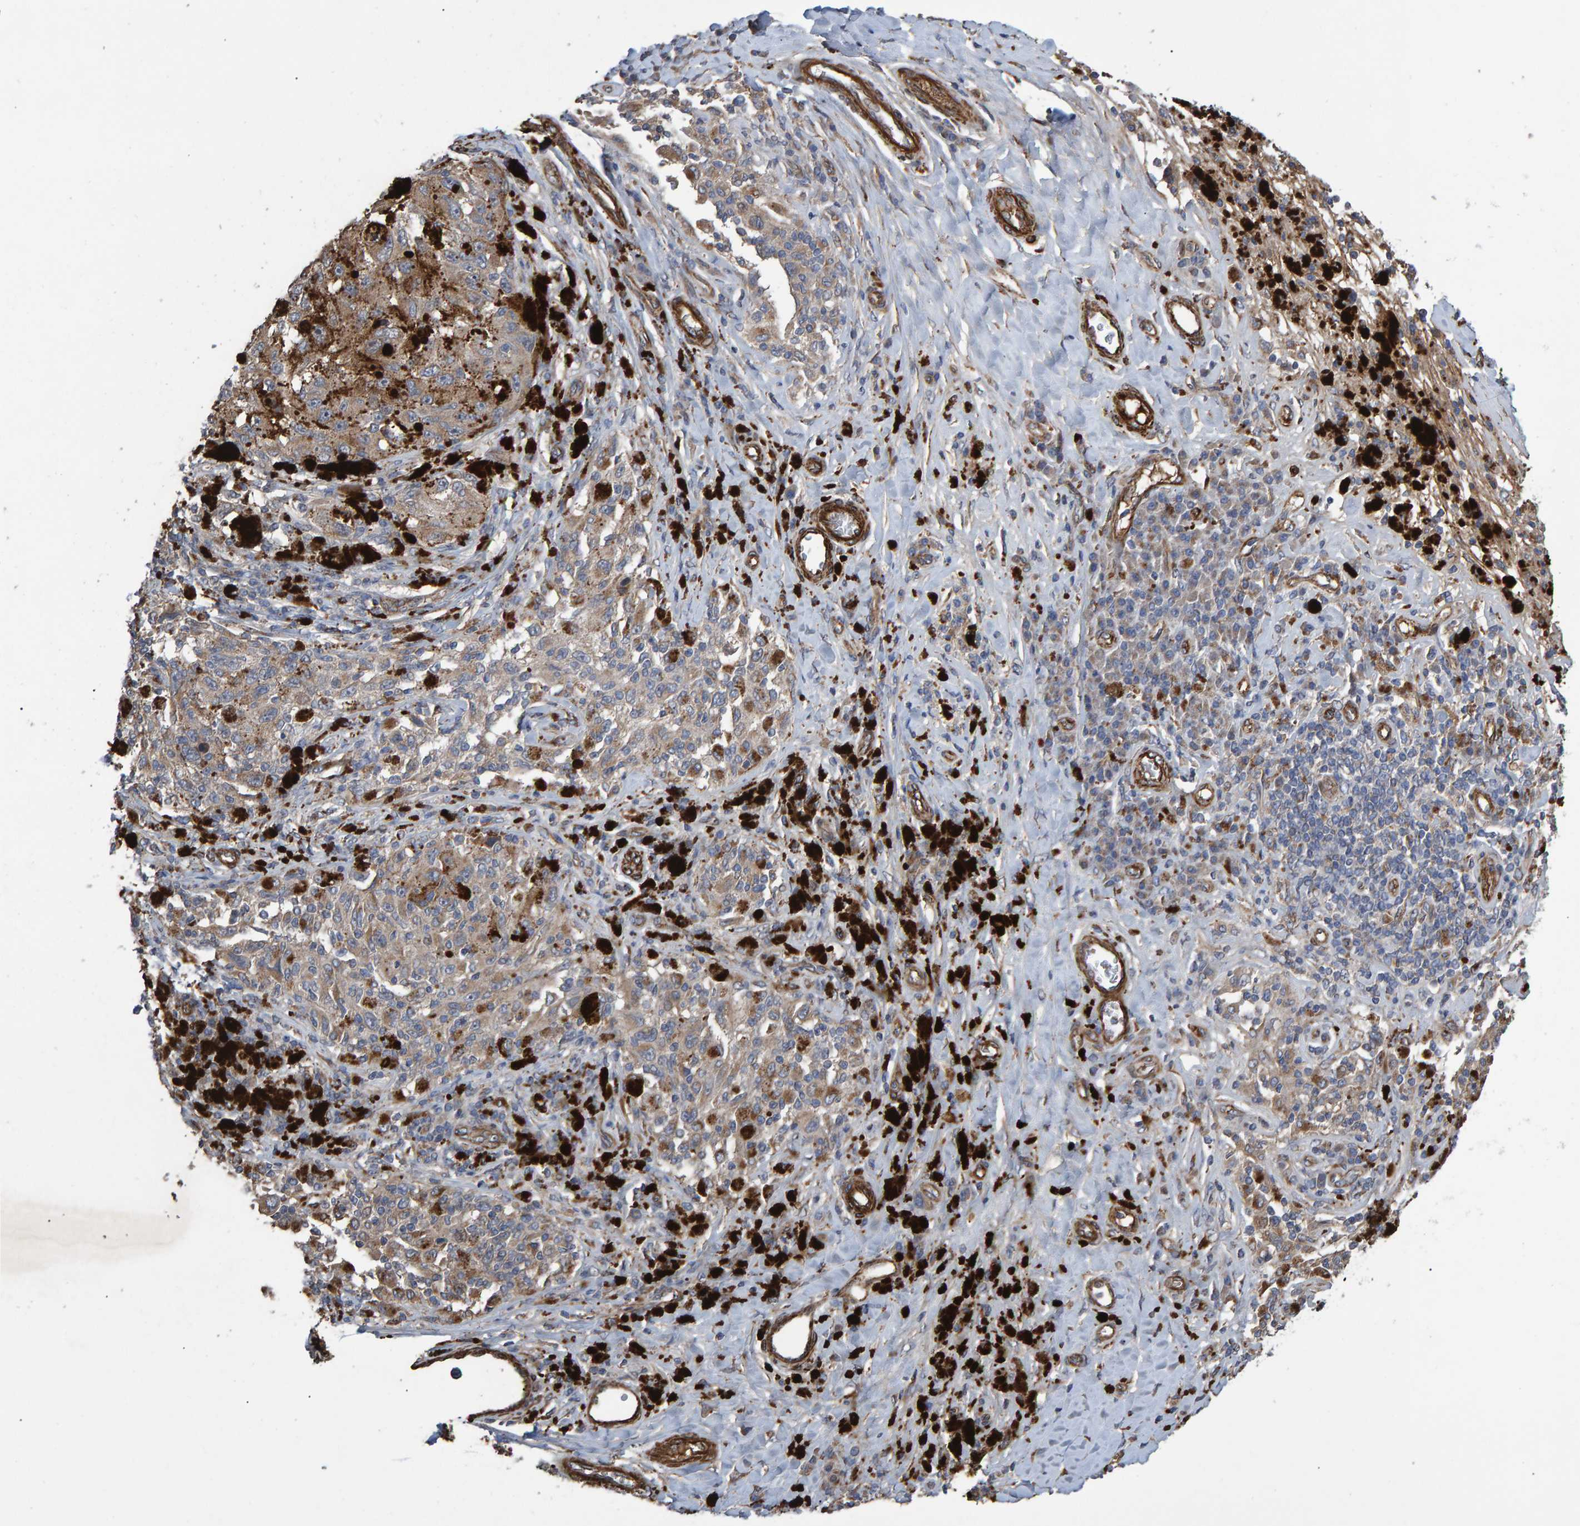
{"staining": {"intensity": "moderate", "quantity": ">75%", "location": "cytoplasmic/membranous"}, "tissue": "melanoma", "cell_type": "Tumor cells", "image_type": "cancer", "snomed": [{"axis": "morphology", "description": "Malignant melanoma, NOS"}, {"axis": "topography", "description": "Skin"}], "caption": "Approximately >75% of tumor cells in melanoma demonstrate moderate cytoplasmic/membranous protein staining as visualized by brown immunohistochemical staining.", "gene": "SLIT2", "patient": {"sex": "female", "age": 73}}